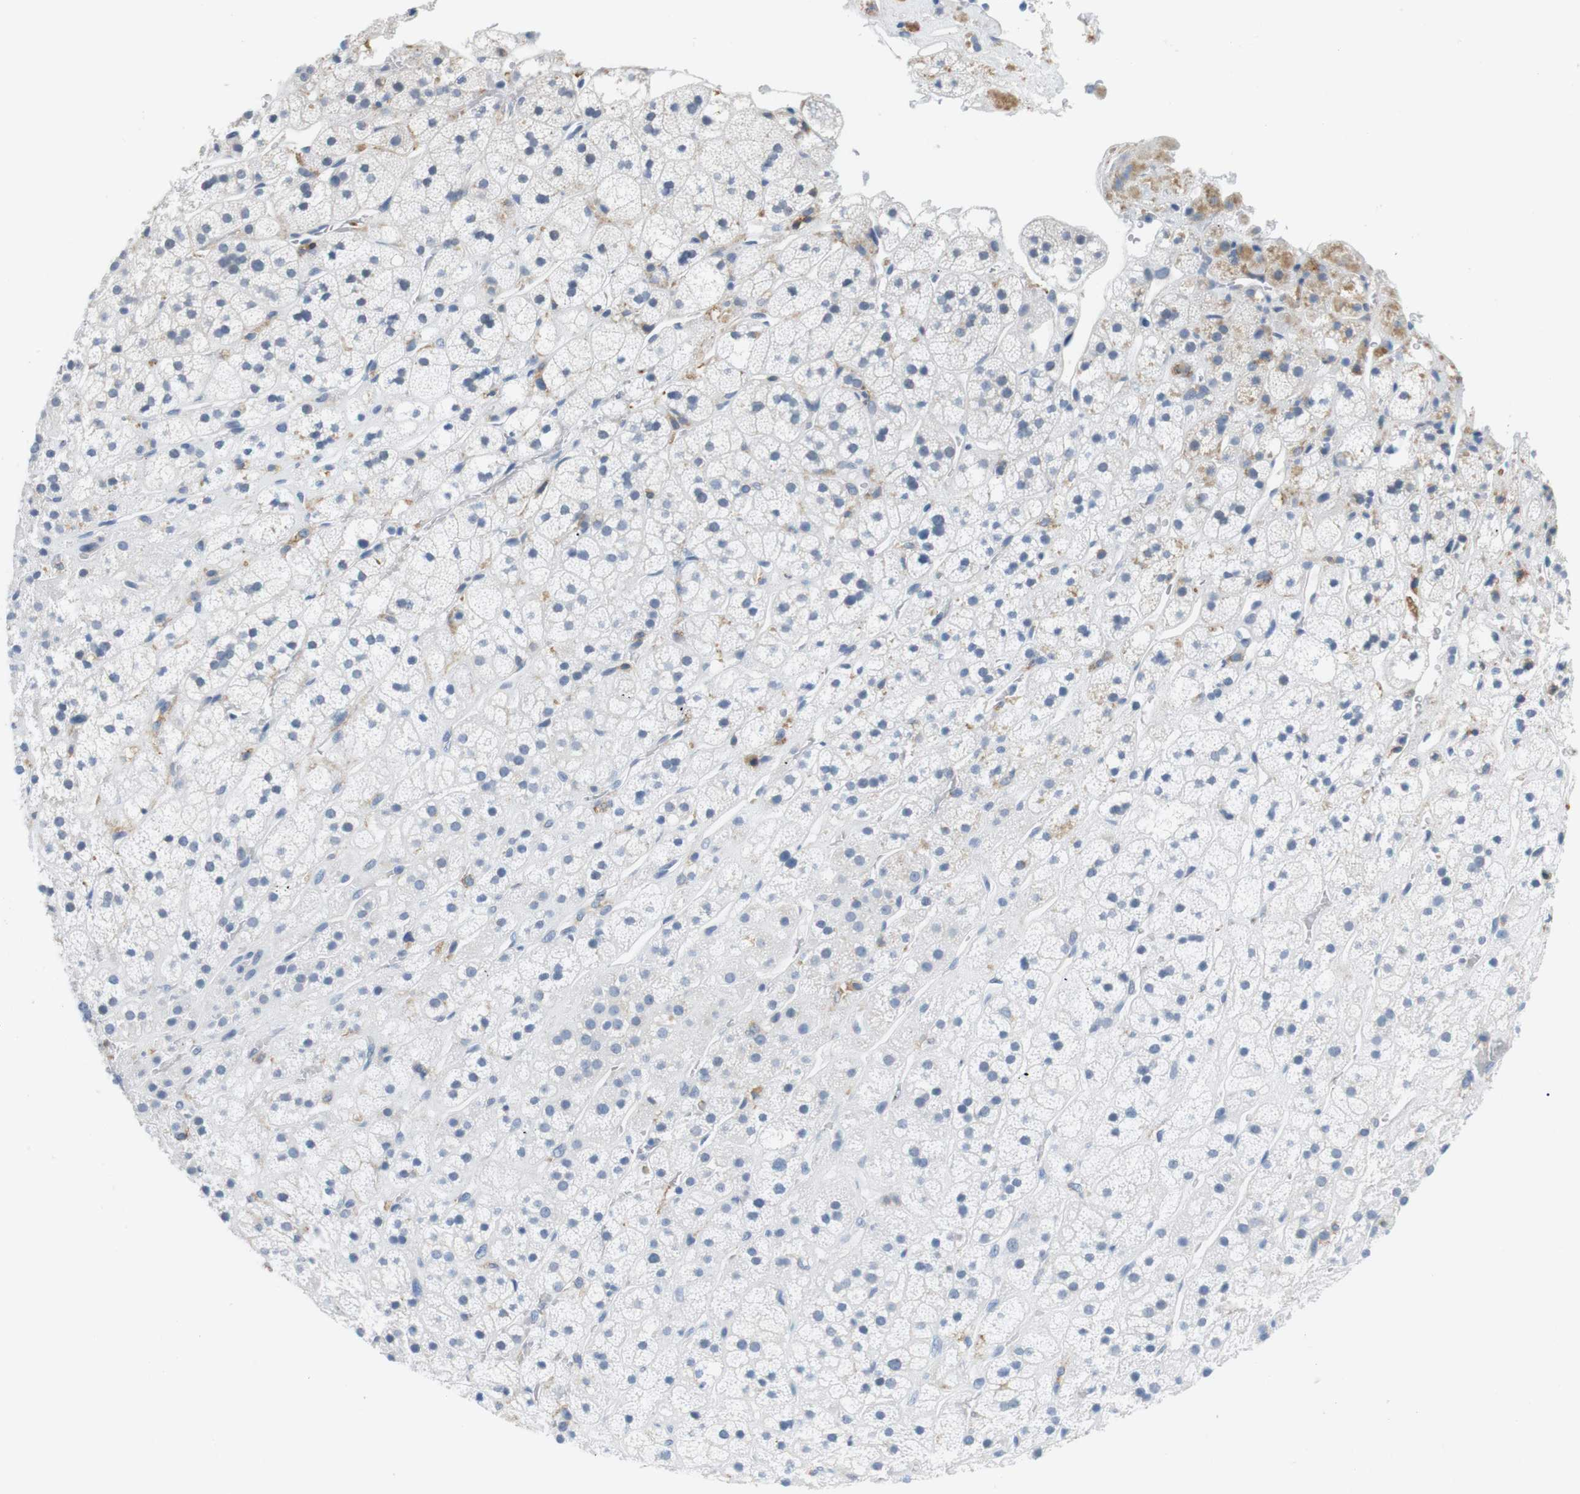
{"staining": {"intensity": "negative", "quantity": "none", "location": "none"}, "tissue": "adrenal gland", "cell_type": "Glandular cells", "image_type": "normal", "snomed": [{"axis": "morphology", "description": "Normal tissue, NOS"}, {"axis": "topography", "description": "Adrenal gland"}], "caption": "Micrograph shows no significant protein staining in glandular cells of normal adrenal gland. Brightfield microscopy of immunohistochemistry (IHC) stained with DAB (brown) and hematoxylin (blue), captured at high magnification.", "gene": "FCGRT", "patient": {"sex": "male", "age": 56}}